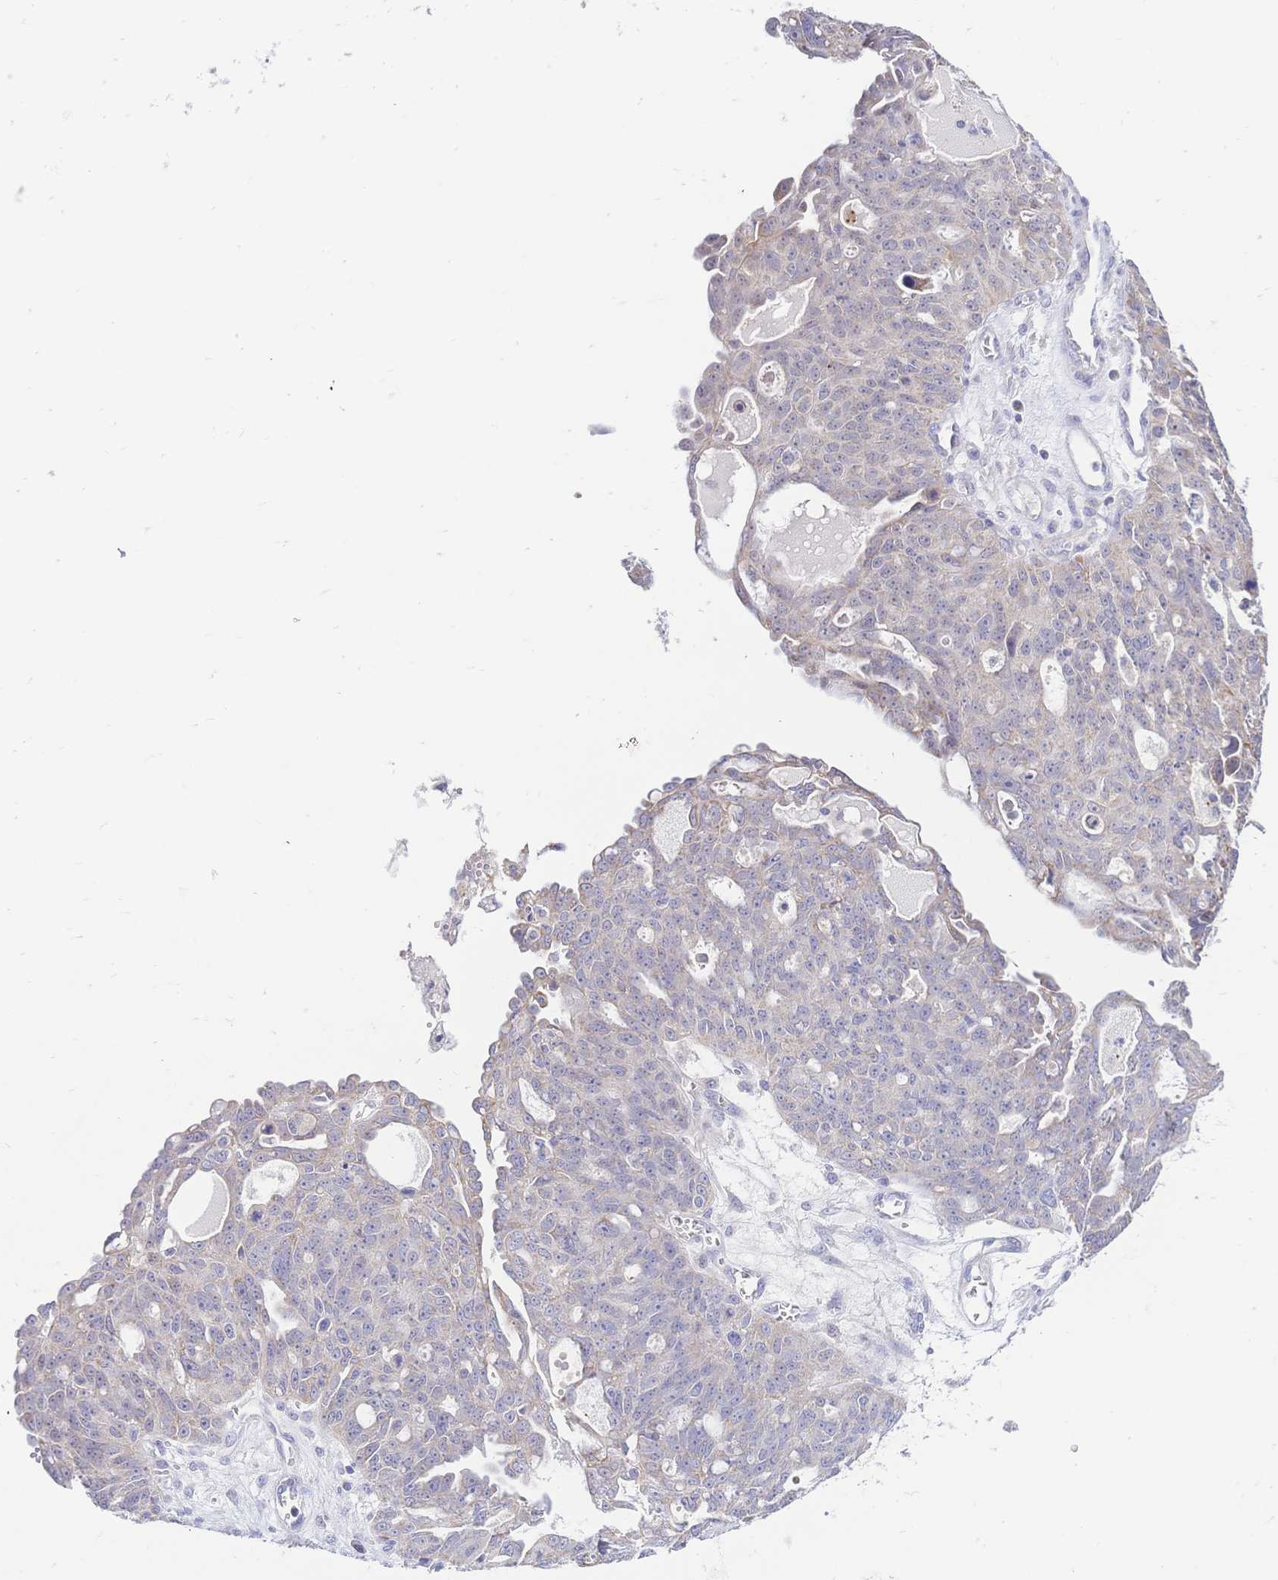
{"staining": {"intensity": "weak", "quantity": "<25%", "location": "cytoplasmic/membranous"}, "tissue": "ovarian cancer", "cell_type": "Tumor cells", "image_type": "cancer", "snomed": [{"axis": "morphology", "description": "Carcinoma, endometroid"}, {"axis": "topography", "description": "Ovary"}], "caption": "The immunohistochemistry (IHC) image has no significant staining in tumor cells of ovarian cancer tissue.", "gene": "CLEC18B", "patient": {"sex": "female", "age": 70}}